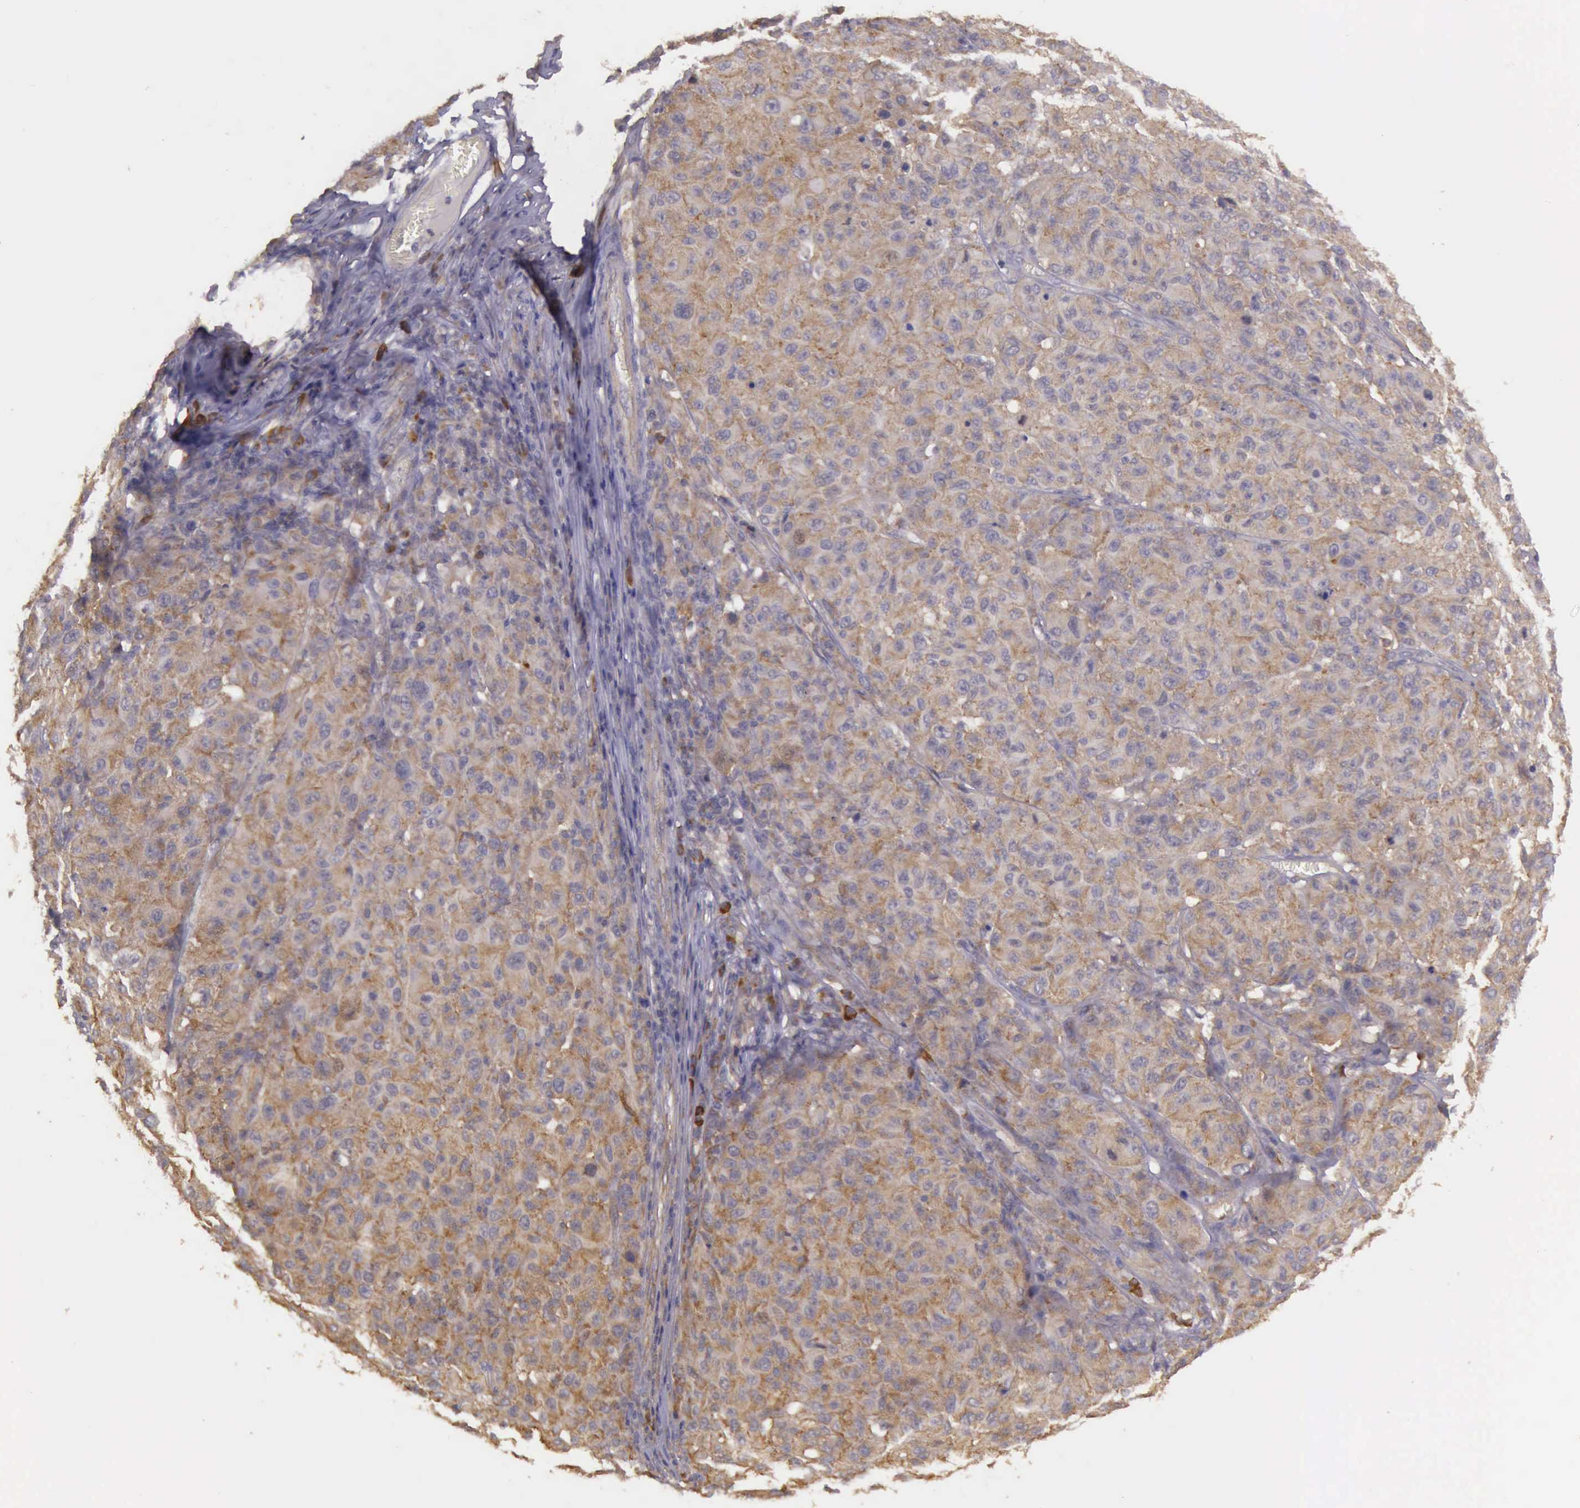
{"staining": {"intensity": "moderate", "quantity": ">75%", "location": "cytoplasmic/membranous"}, "tissue": "melanoma", "cell_type": "Tumor cells", "image_type": "cancer", "snomed": [{"axis": "morphology", "description": "Malignant melanoma, NOS"}, {"axis": "topography", "description": "Skin"}], "caption": "The immunohistochemical stain highlights moderate cytoplasmic/membranous positivity in tumor cells of melanoma tissue. The staining was performed using DAB (3,3'-diaminobenzidine) to visualize the protein expression in brown, while the nuclei were stained in blue with hematoxylin (Magnification: 20x).", "gene": "EIF5", "patient": {"sex": "female", "age": 77}}